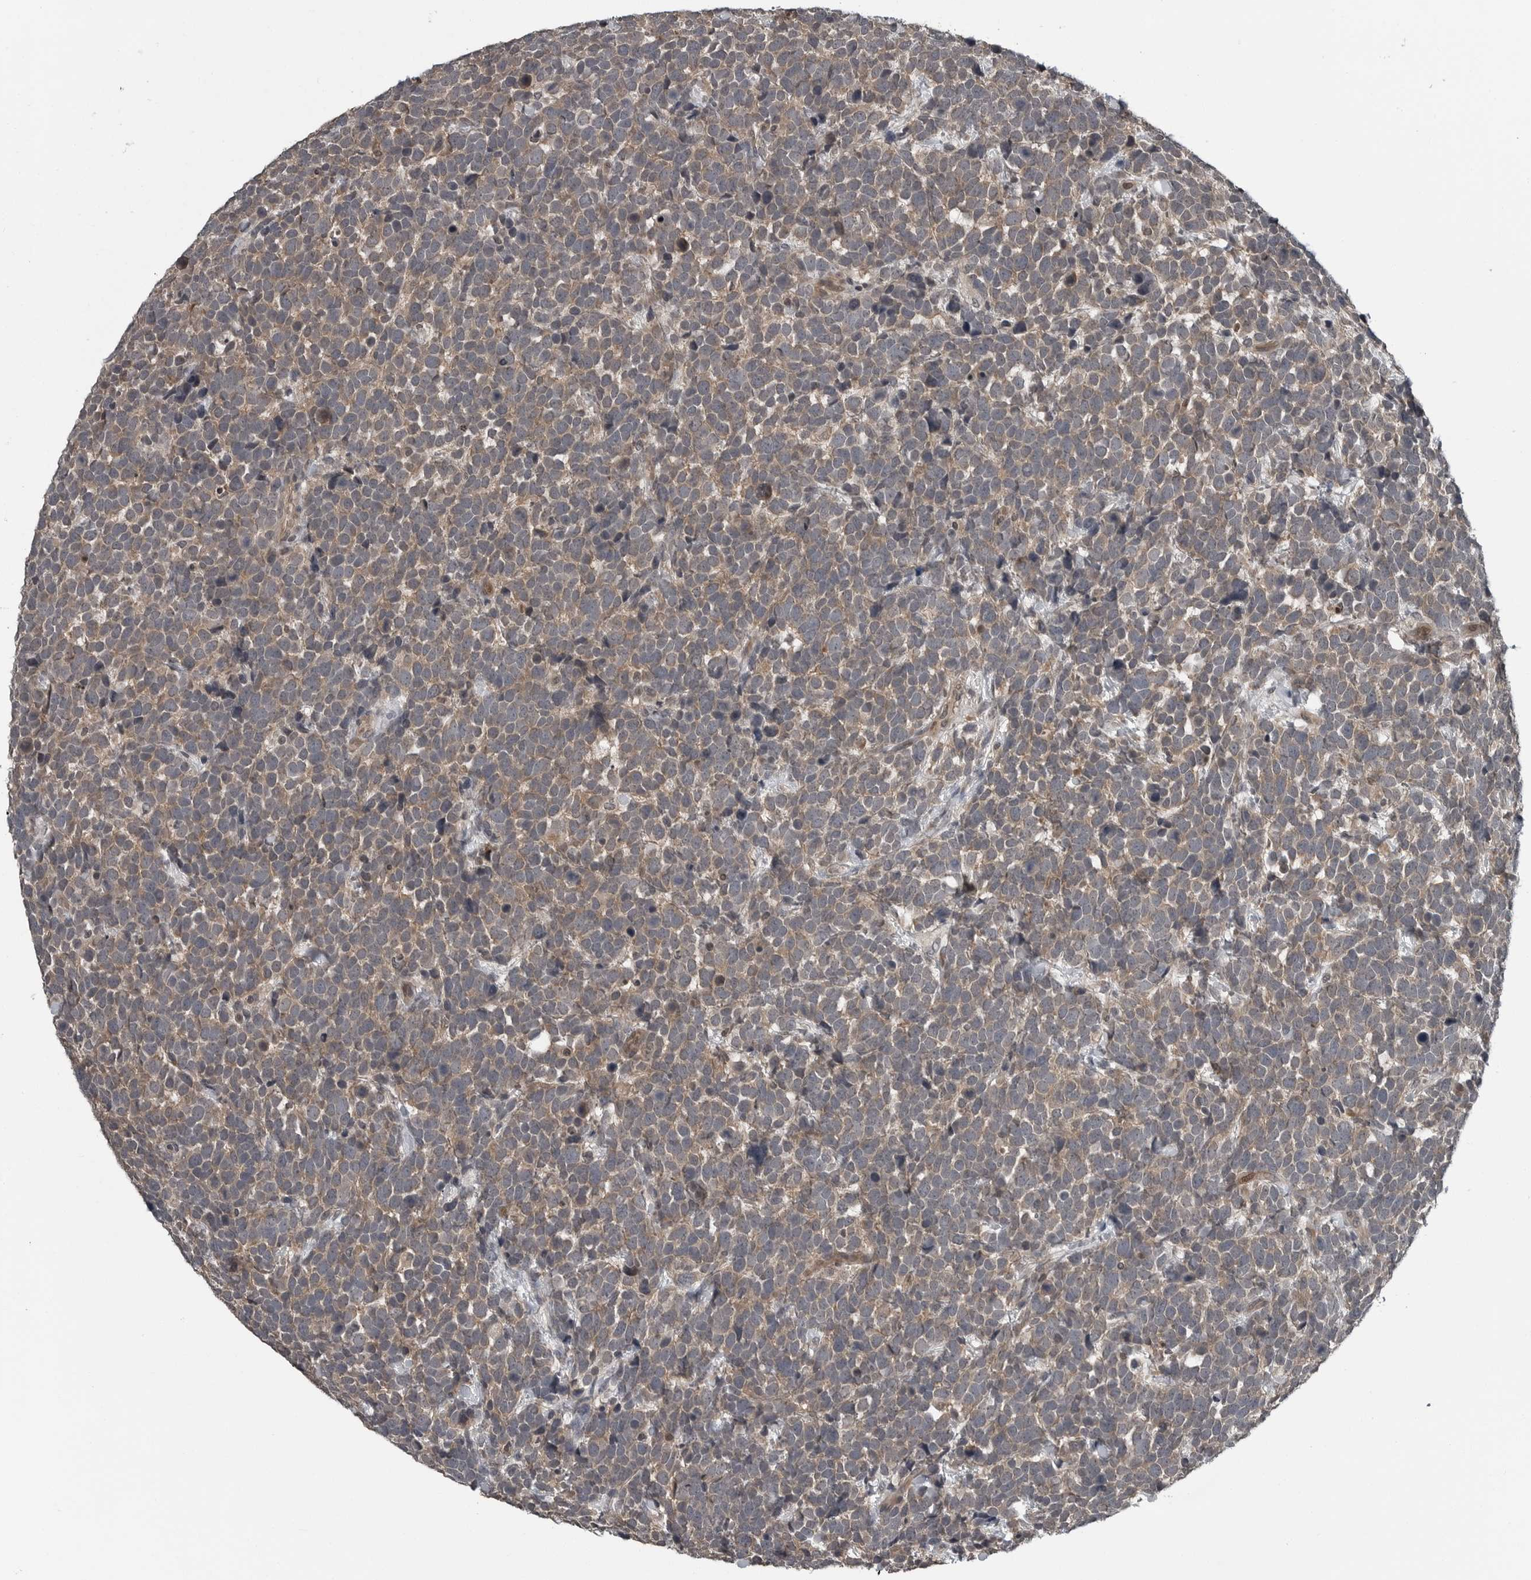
{"staining": {"intensity": "weak", "quantity": ">75%", "location": "cytoplasmic/membranous"}, "tissue": "urothelial cancer", "cell_type": "Tumor cells", "image_type": "cancer", "snomed": [{"axis": "morphology", "description": "Urothelial carcinoma, High grade"}, {"axis": "topography", "description": "Urinary bladder"}], "caption": "This image demonstrates IHC staining of human urothelial carcinoma (high-grade), with low weak cytoplasmic/membranous positivity in about >75% of tumor cells.", "gene": "GAK", "patient": {"sex": "female", "age": 82}}